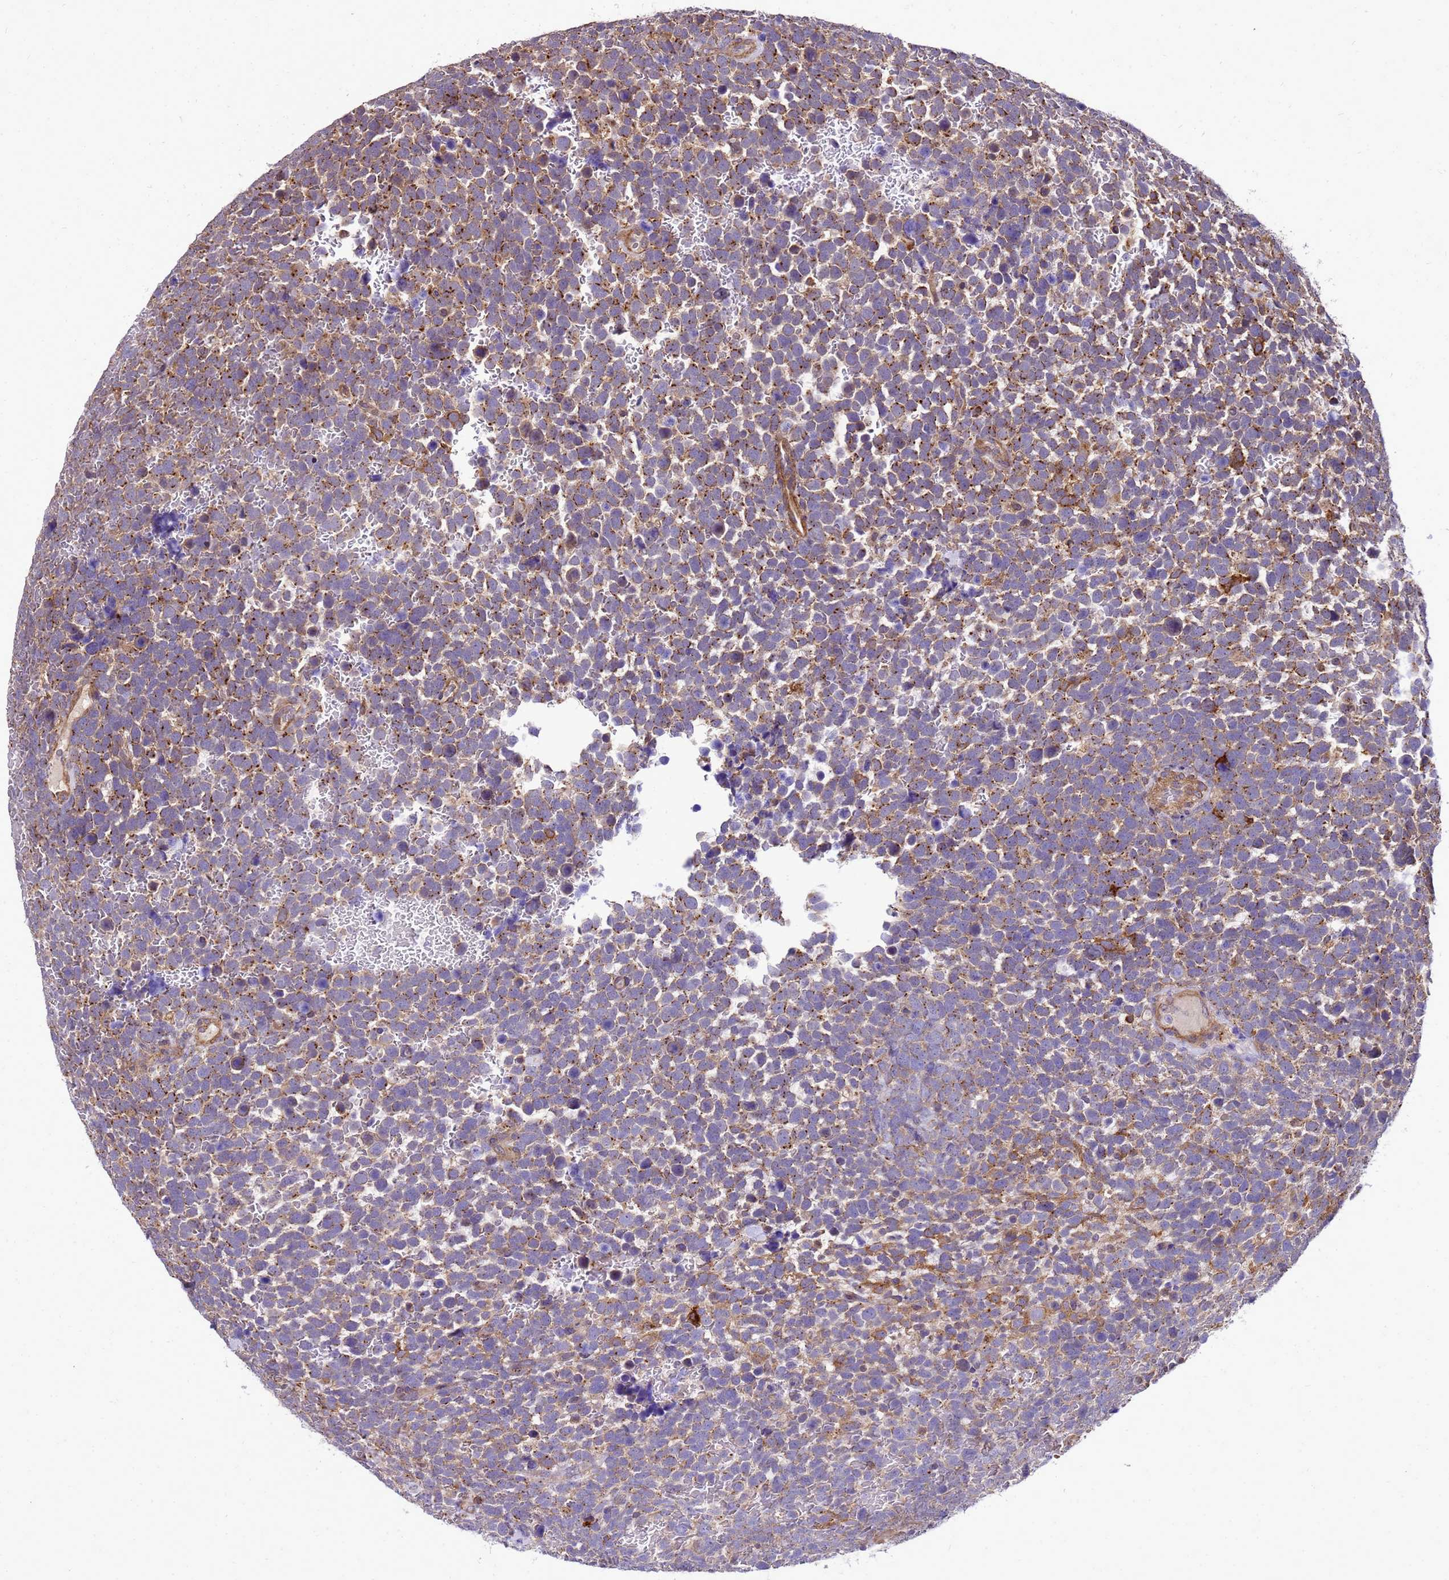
{"staining": {"intensity": "strong", "quantity": "25%-75%", "location": "cytoplasmic/membranous"}, "tissue": "urothelial cancer", "cell_type": "Tumor cells", "image_type": "cancer", "snomed": [{"axis": "morphology", "description": "Urothelial carcinoma, High grade"}, {"axis": "topography", "description": "Urinary bladder"}], "caption": "Immunohistochemistry photomicrograph of high-grade urothelial carcinoma stained for a protein (brown), which exhibits high levels of strong cytoplasmic/membranous expression in approximately 25%-75% of tumor cells.", "gene": "TRABD", "patient": {"sex": "female", "age": 82}}